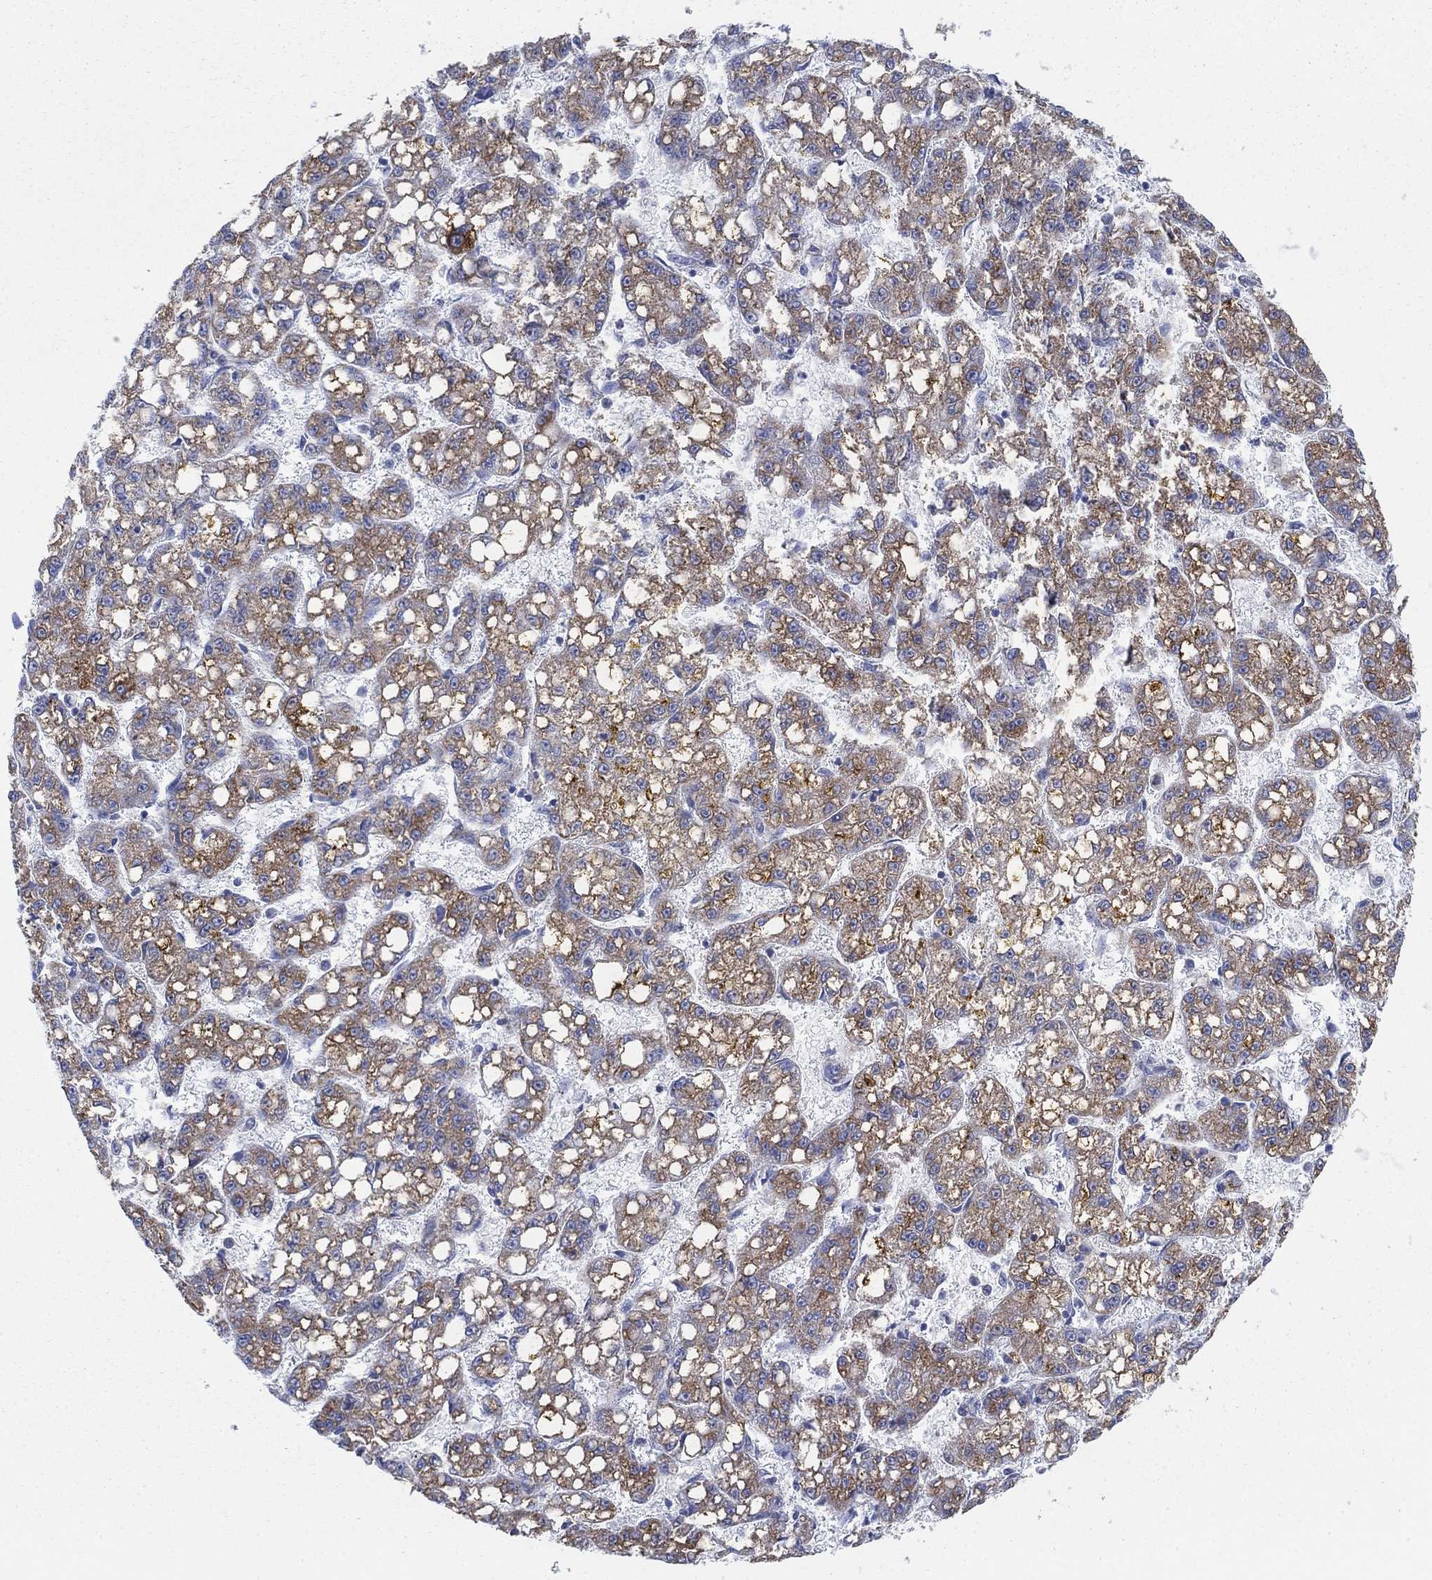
{"staining": {"intensity": "moderate", "quantity": ">75%", "location": "cytoplasmic/membranous"}, "tissue": "liver cancer", "cell_type": "Tumor cells", "image_type": "cancer", "snomed": [{"axis": "morphology", "description": "Carcinoma, Hepatocellular, NOS"}, {"axis": "topography", "description": "Liver"}], "caption": "Human liver cancer stained with a brown dye demonstrates moderate cytoplasmic/membranous positive staining in approximately >75% of tumor cells.", "gene": "SCCPDH", "patient": {"sex": "female", "age": 65}}